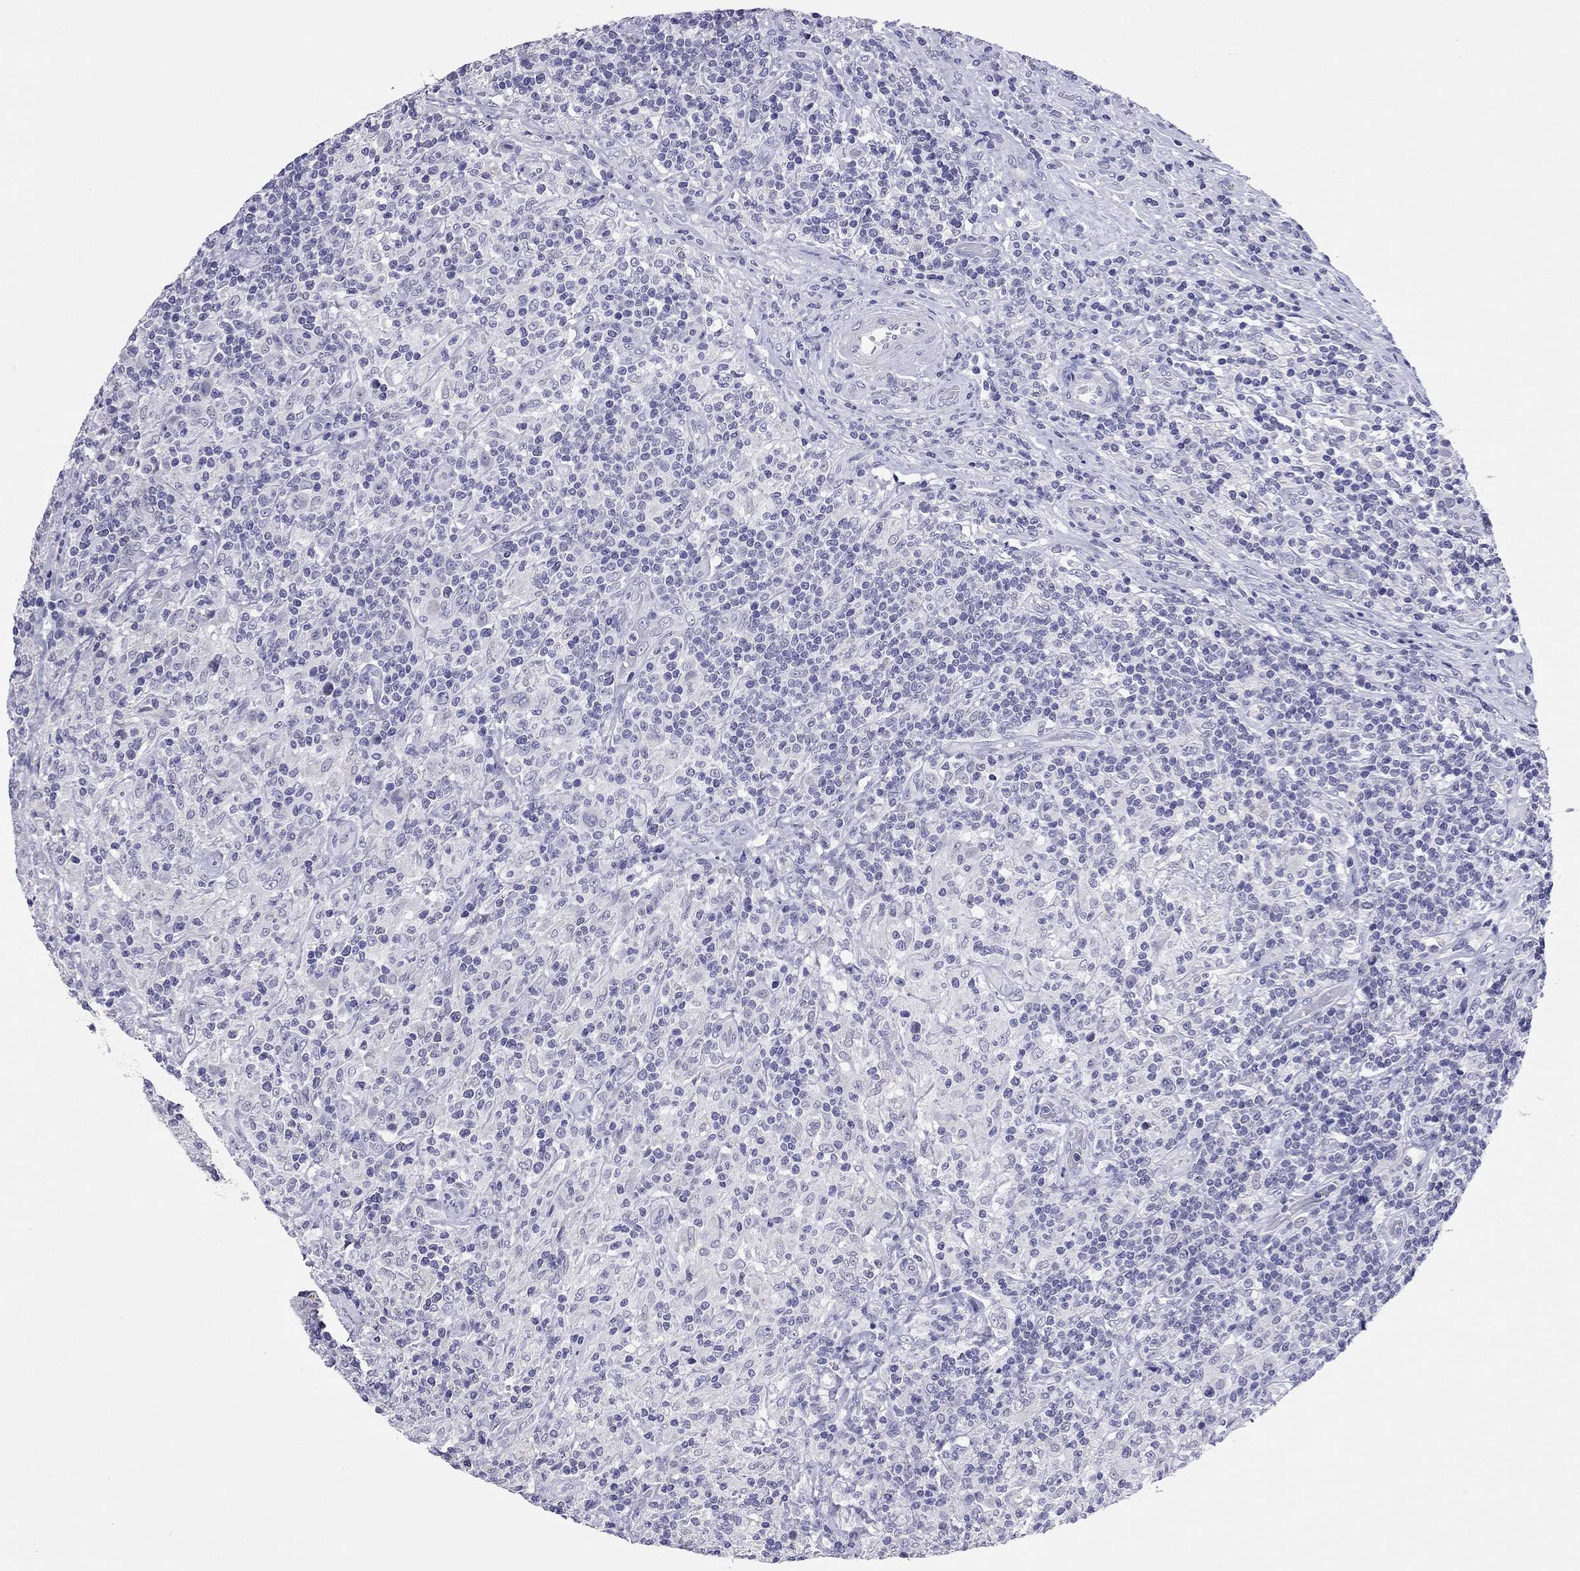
{"staining": {"intensity": "negative", "quantity": "none", "location": "none"}, "tissue": "lymphoma", "cell_type": "Tumor cells", "image_type": "cancer", "snomed": [{"axis": "morphology", "description": "Hodgkin's disease, NOS"}, {"axis": "topography", "description": "Lymph node"}], "caption": "An image of Hodgkin's disease stained for a protein reveals no brown staining in tumor cells. Brightfield microscopy of immunohistochemistry stained with DAB (3,3'-diaminobenzidine) (brown) and hematoxylin (blue), captured at high magnification.", "gene": "ARMC12", "patient": {"sex": "male", "age": 70}}